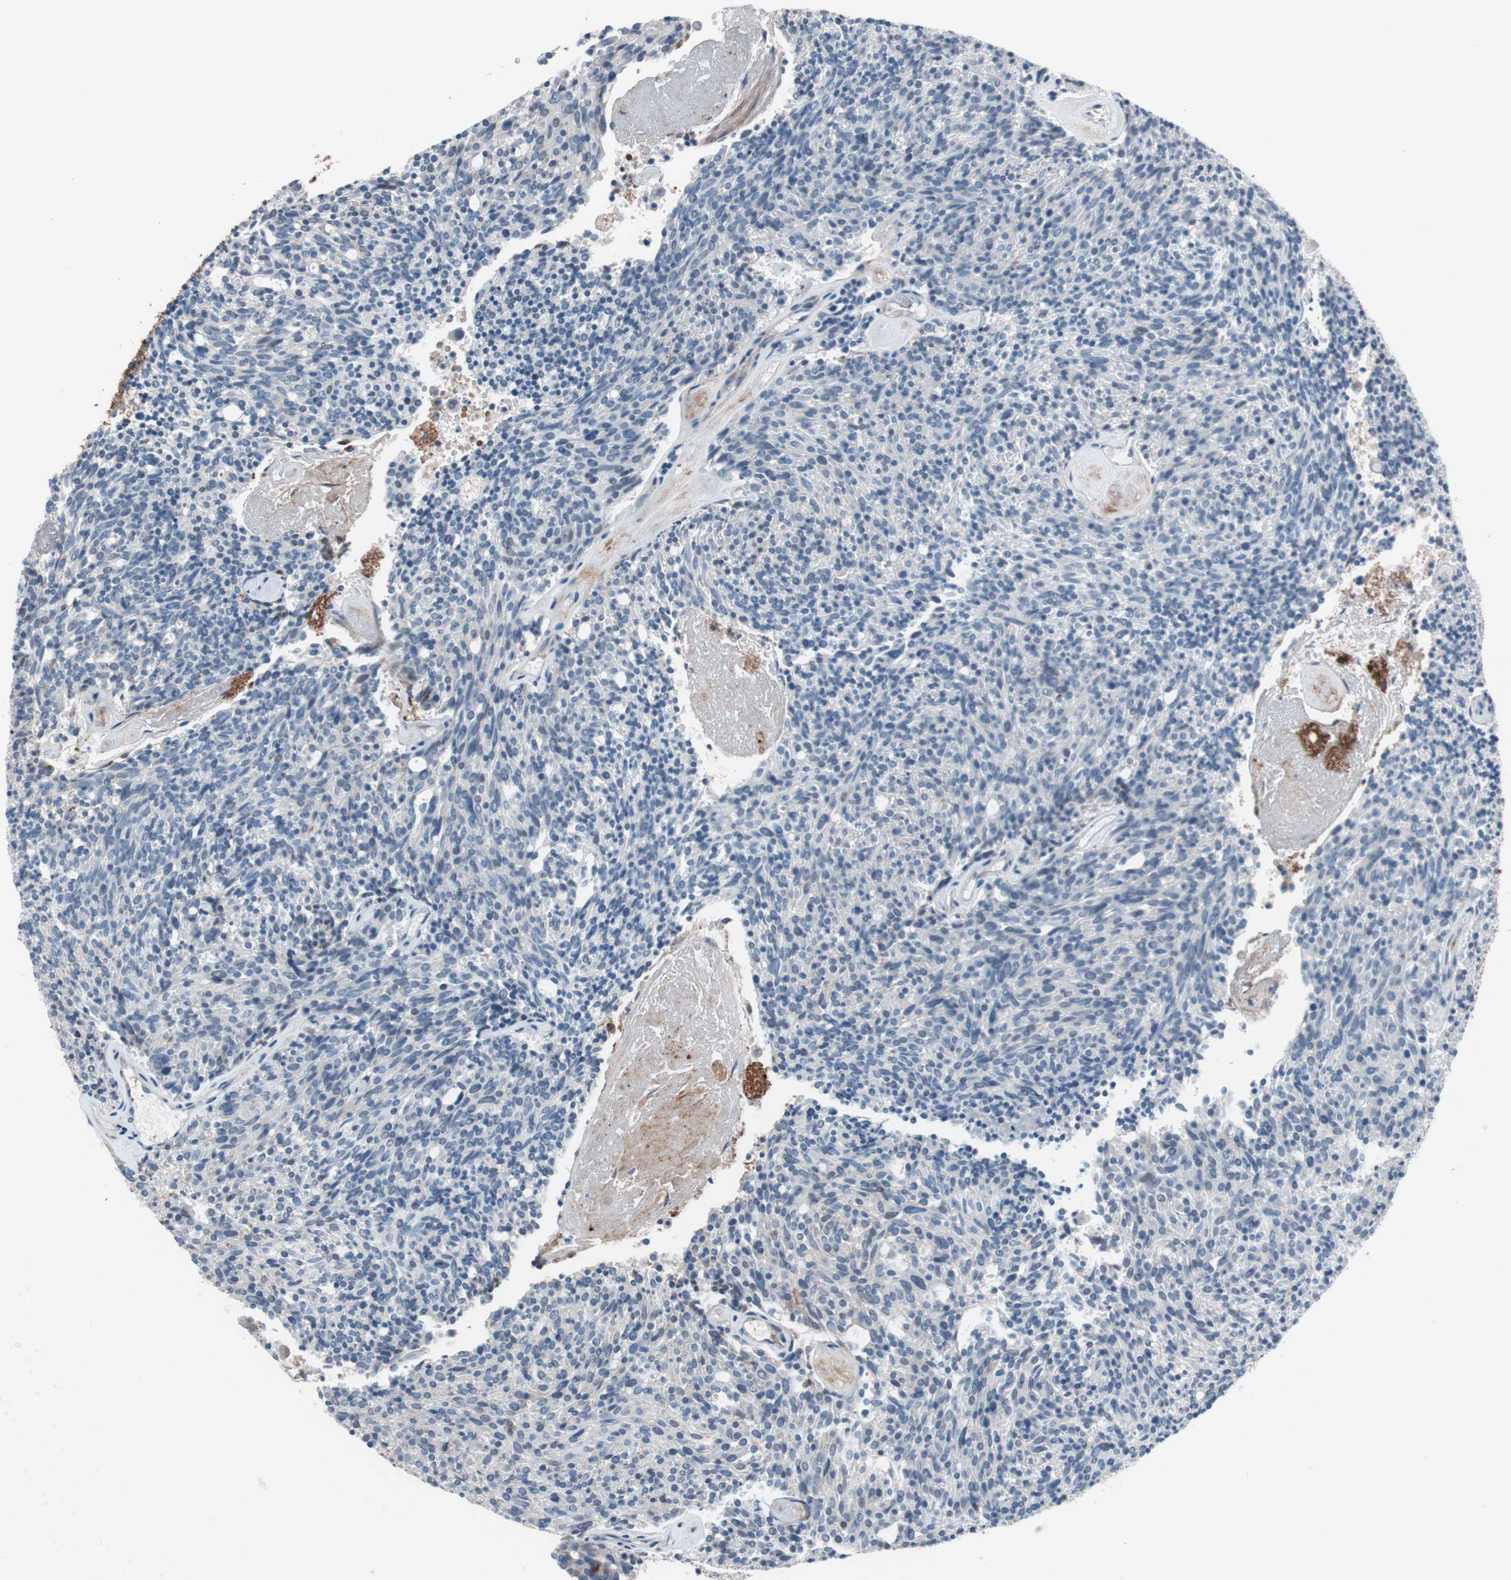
{"staining": {"intensity": "weak", "quantity": "25%-75%", "location": "cytoplasmic/membranous"}, "tissue": "carcinoid", "cell_type": "Tumor cells", "image_type": "cancer", "snomed": [{"axis": "morphology", "description": "Carcinoid, malignant, NOS"}, {"axis": "topography", "description": "Pancreas"}], "caption": "Carcinoid stained with a protein marker shows weak staining in tumor cells.", "gene": "GRB7", "patient": {"sex": "female", "age": 54}}